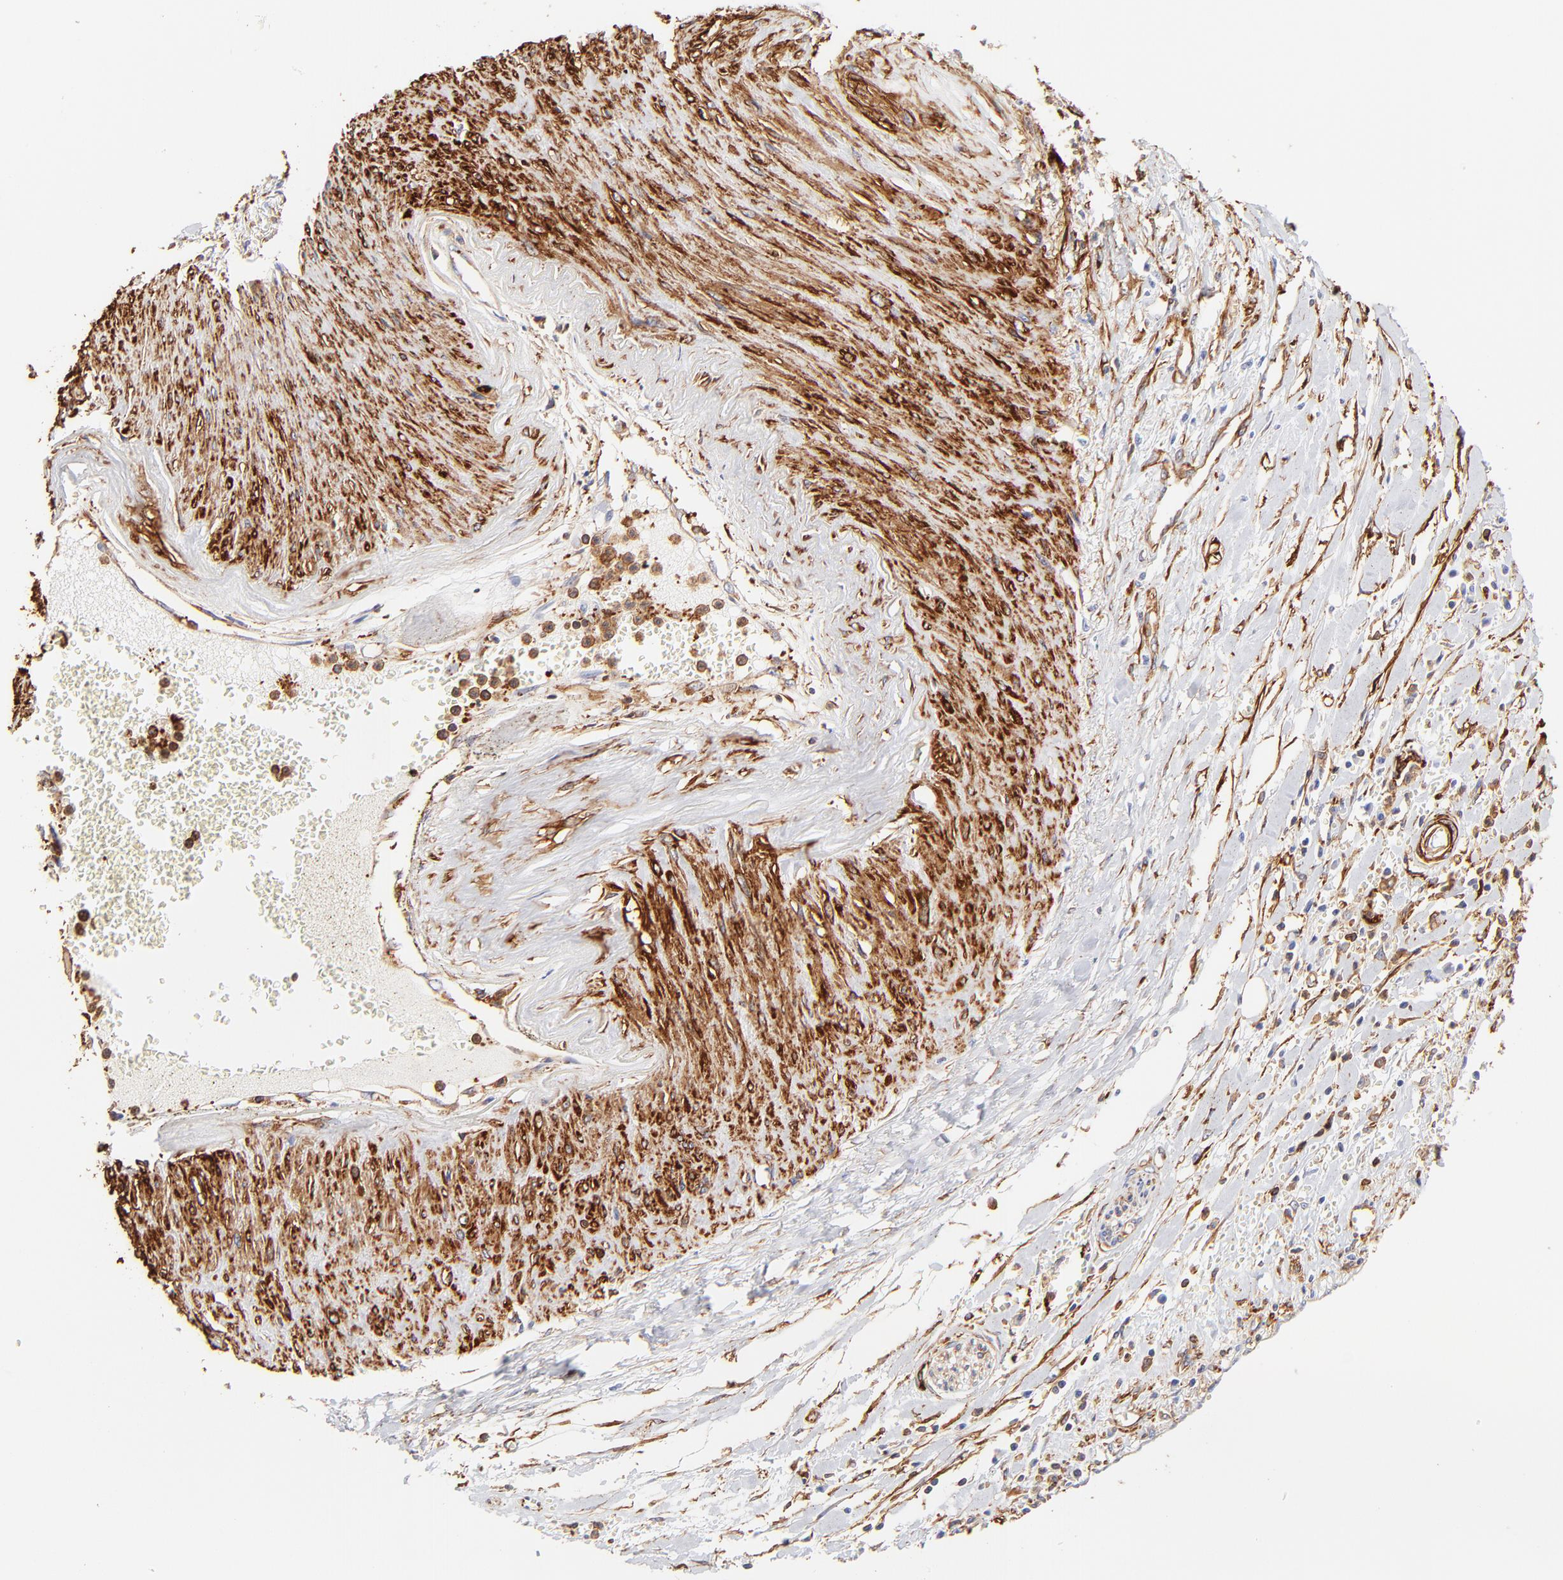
{"staining": {"intensity": "moderate", "quantity": "25%-75%", "location": "cytoplasmic/membranous"}, "tissue": "pancreatic cancer", "cell_type": "Tumor cells", "image_type": "cancer", "snomed": [{"axis": "morphology", "description": "Adenocarcinoma, NOS"}, {"axis": "topography", "description": "Pancreas"}], "caption": "A brown stain highlights moderate cytoplasmic/membranous positivity of a protein in human adenocarcinoma (pancreatic) tumor cells.", "gene": "FLNA", "patient": {"sex": "female", "age": 70}}